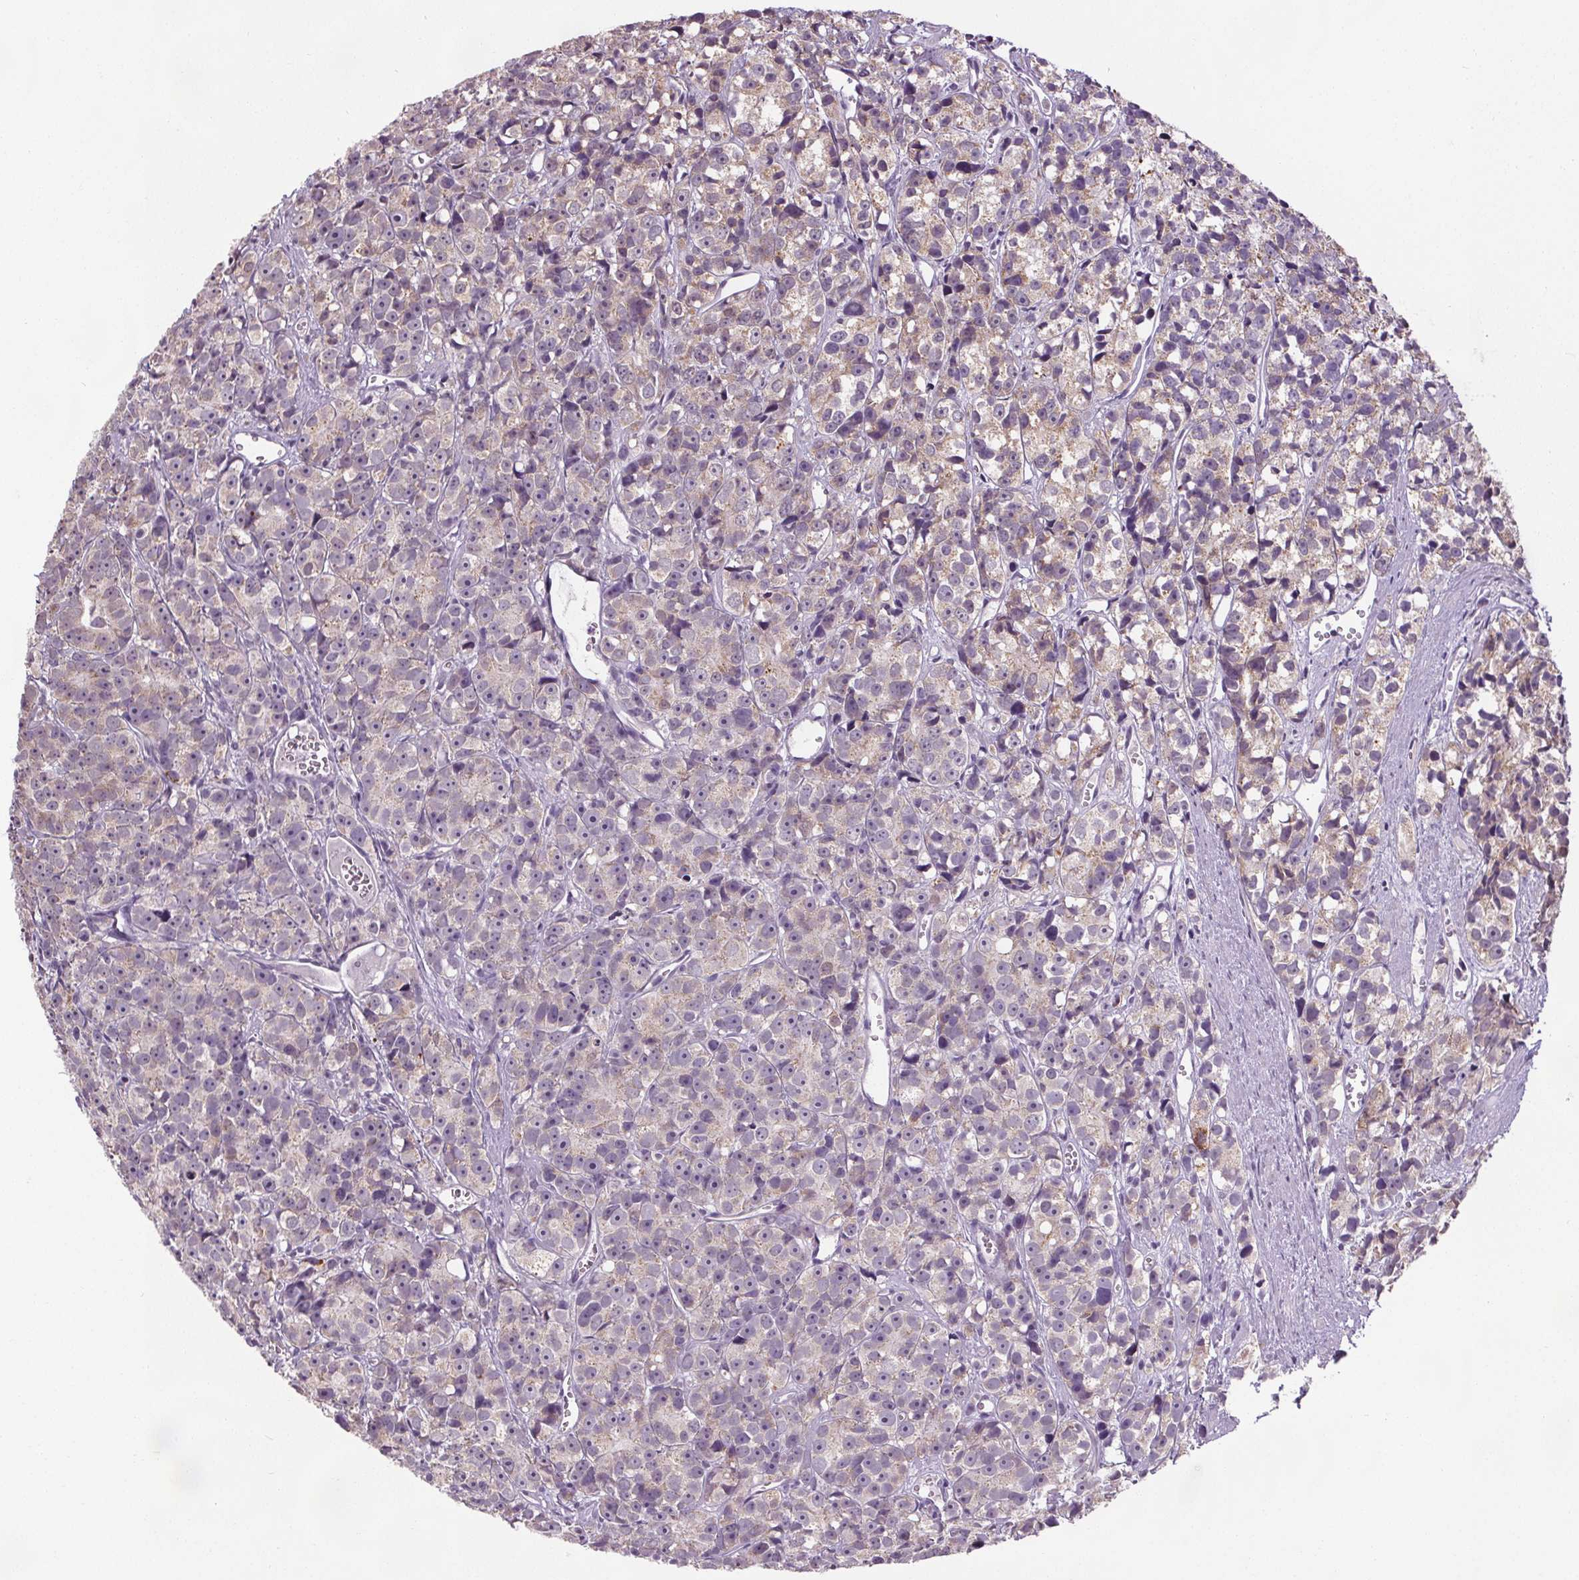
{"staining": {"intensity": "weak", "quantity": "25%-75%", "location": "cytoplasmic/membranous"}, "tissue": "prostate cancer", "cell_type": "Tumor cells", "image_type": "cancer", "snomed": [{"axis": "morphology", "description": "Adenocarcinoma, High grade"}, {"axis": "topography", "description": "Prostate"}], "caption": "Protein analysis of high-grade adenocarcinoma (prostate) tissue demonstrates weak cytoplasmic/membranous staining in approximately 25%-75% of tumor cells.", "gene": "SLC2A9", "patient": {"sex": "male", "age": 77}}